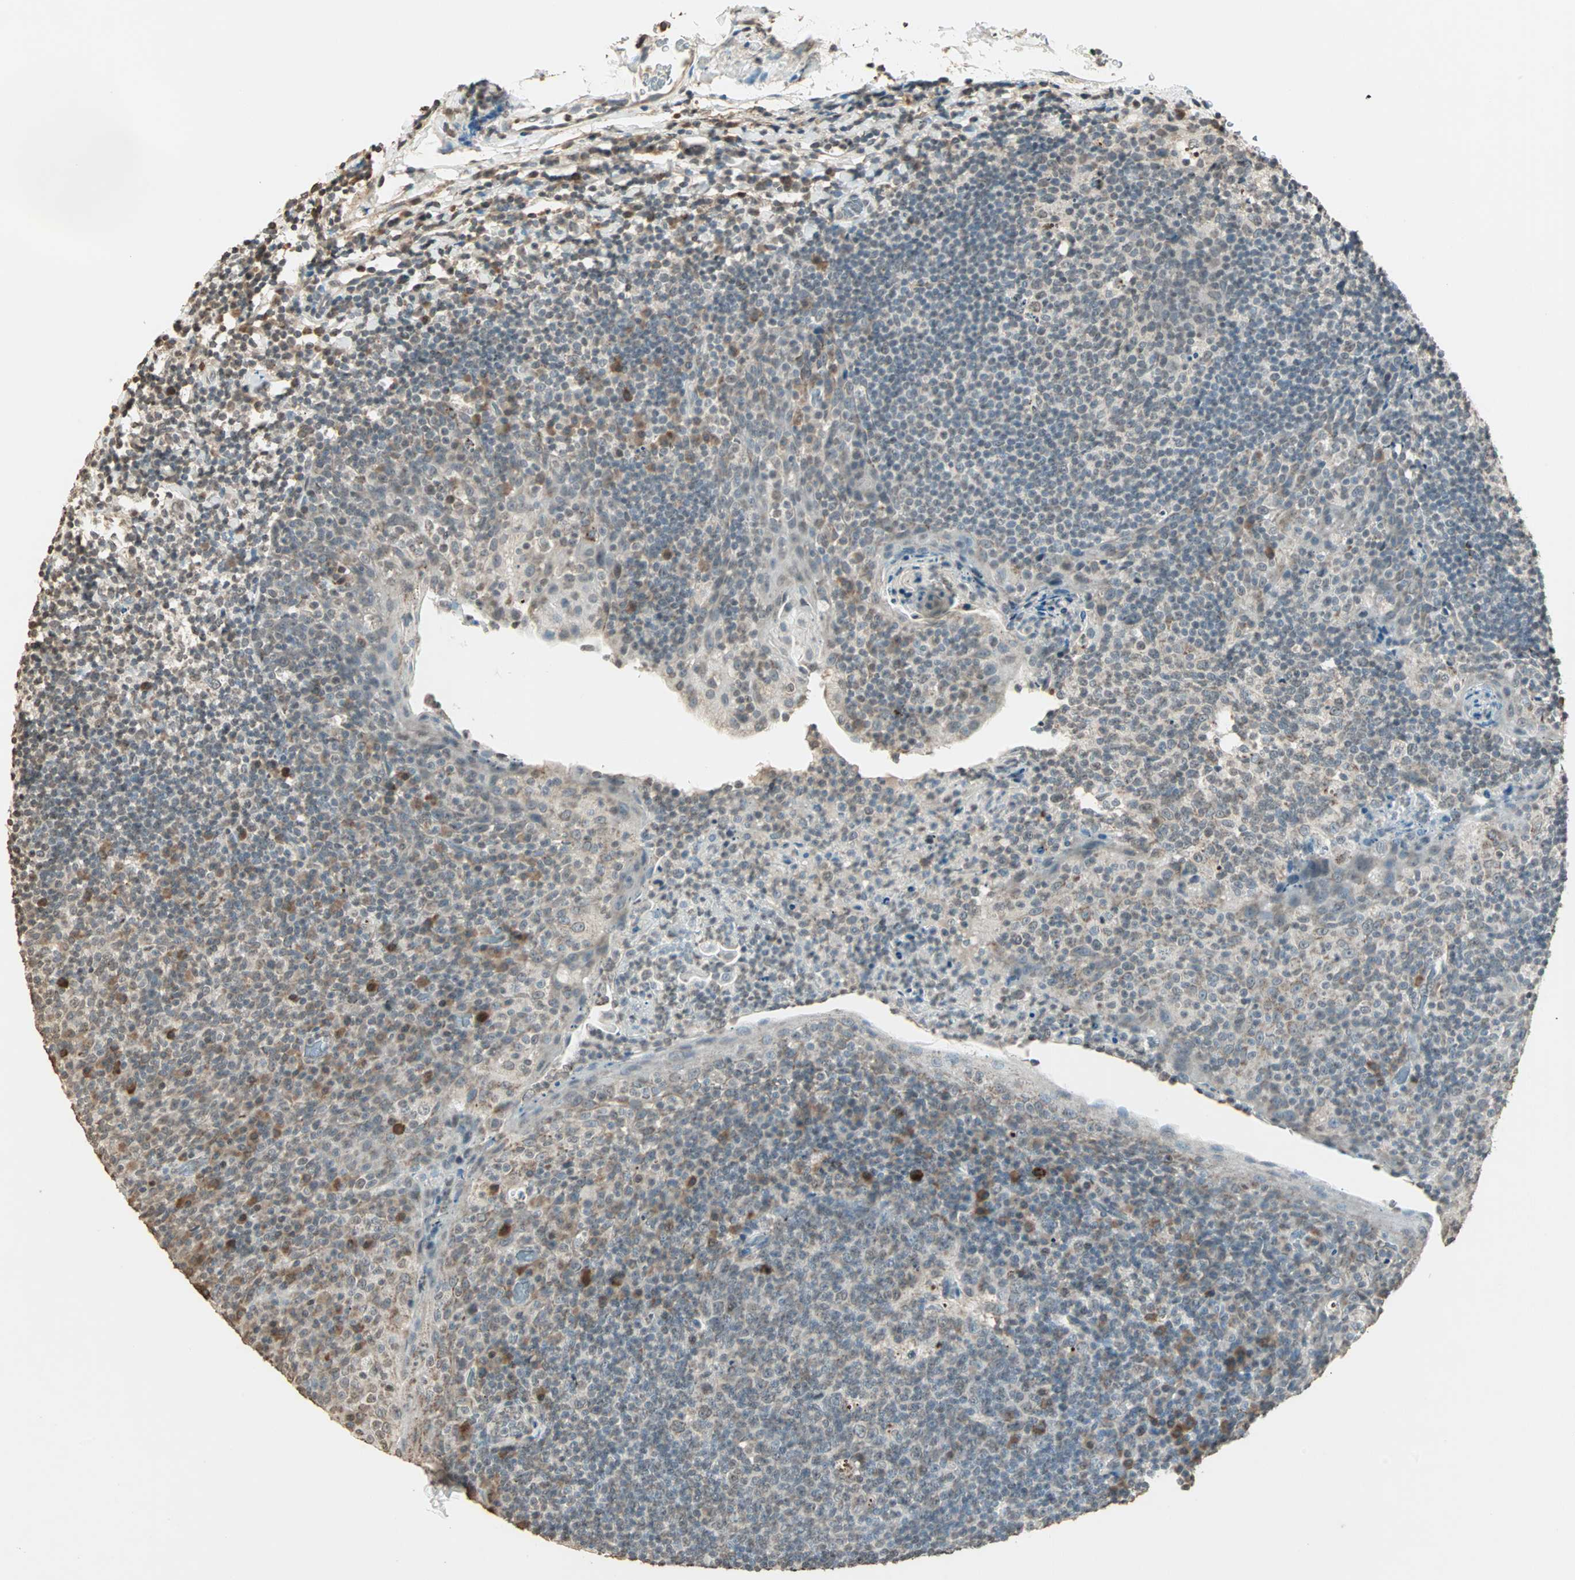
{"staining": {"intensity": "weak", "quantity": "25%-75%", "location": "cytoplasmic/membranous"}, "tissue": "tonsil", "cell_type": "Germinal center cells", "image_type": "normal", "snomed": [{"axis": "morphology", "description": "Normal tissue, NOS"}, {"axis": "topography", "description": "Tonsil"}], "caption": "Unremarkable tonsil was stained to show a protein in brown. There is low levels of weak cytoplasmic/membranous expression in approximately 25%-75% of germinal center cells.", "gene": "PRELID1", "patient": {"sex": "male", "age": 17}}